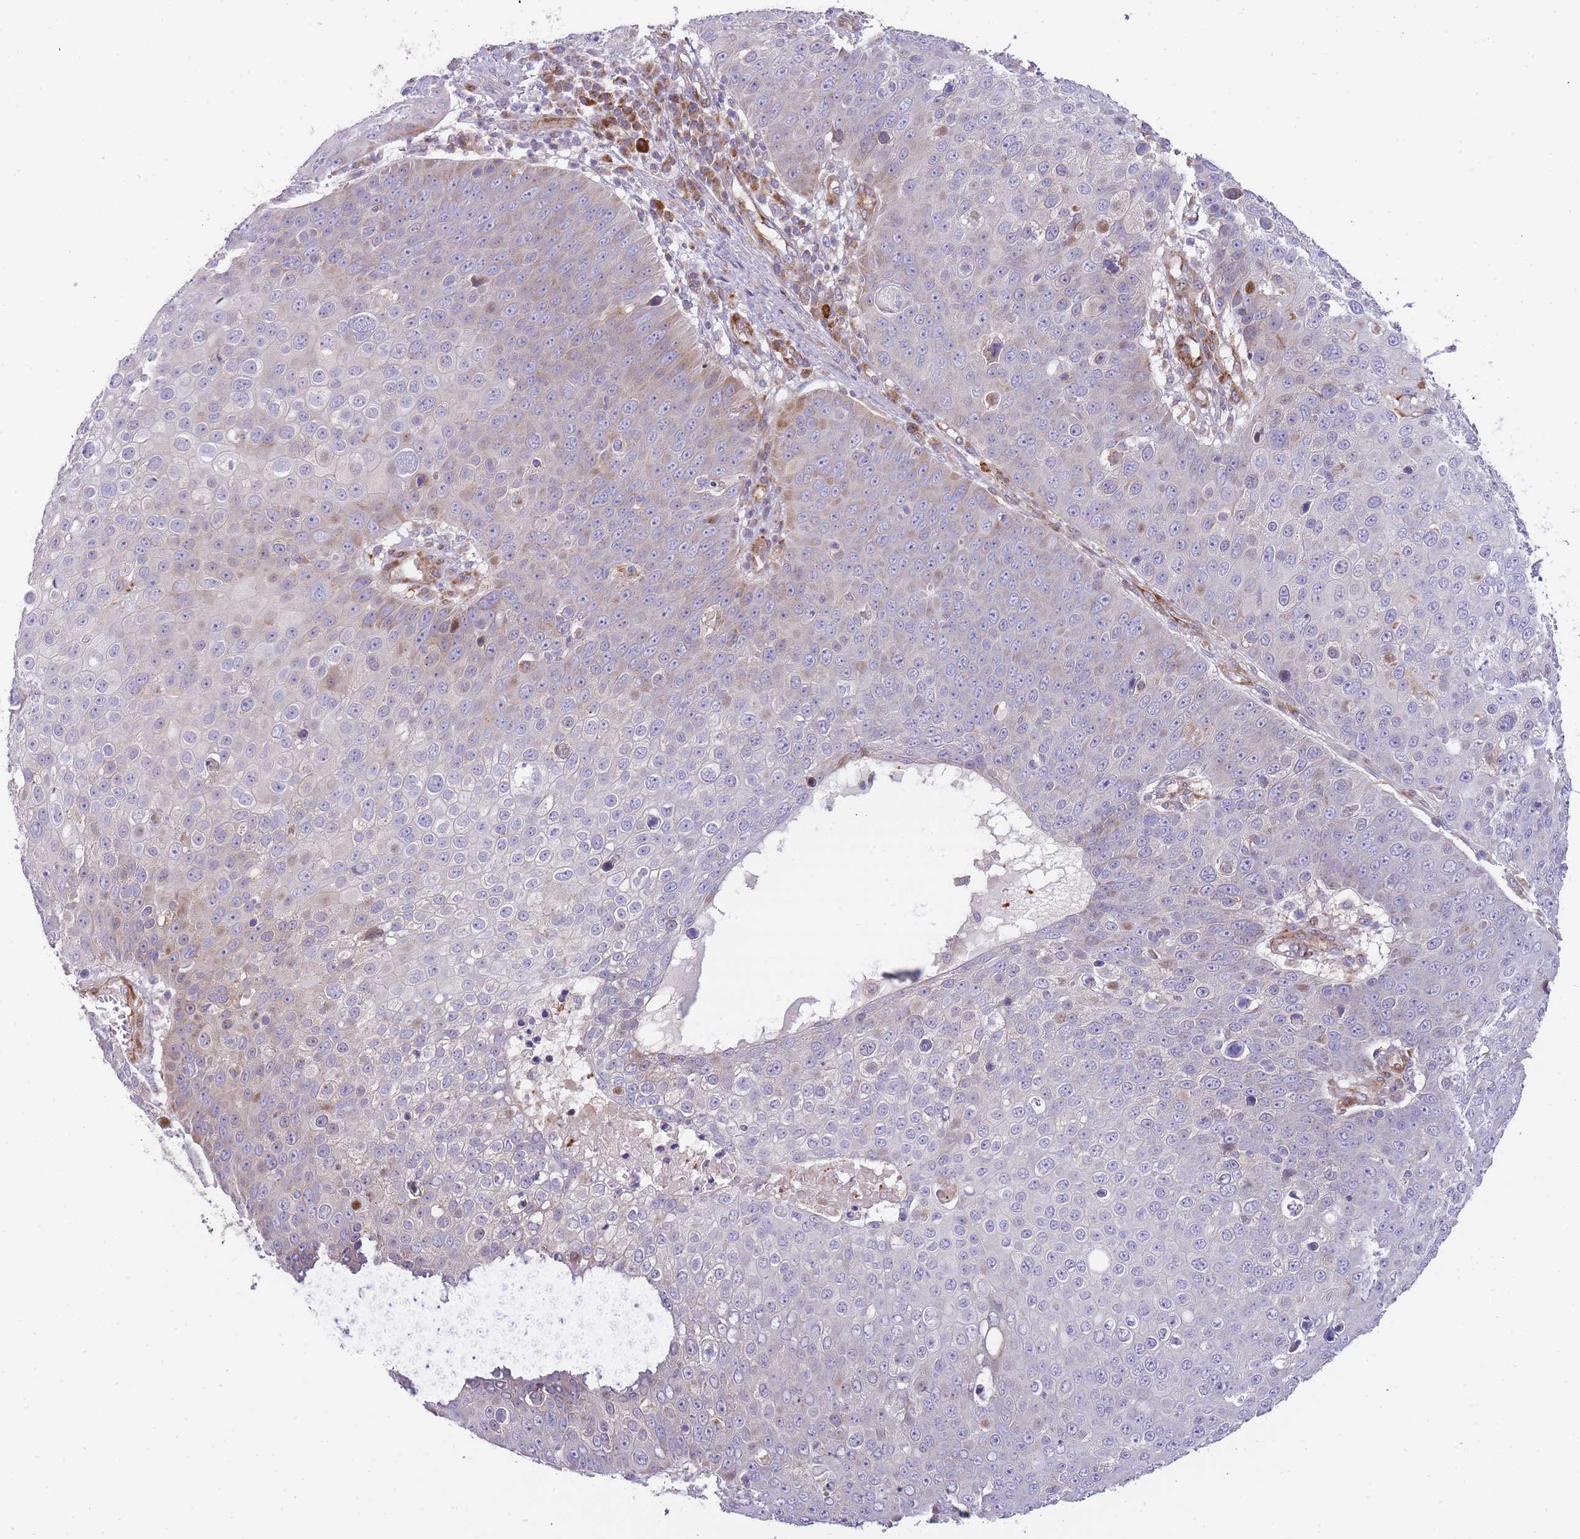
{"staining": {"intensity": "weak", "quantity": "<25%", "location": "cytoplasmic/membranous,nuclear"}, "tissue": "skin cancer", "cell_type": "Tumor cells", "image_type": "cancer", "snomed": [{"axis": "morphology", "description": "Squamous cell carcinoma, NOS"}, {"axis": "topography", "description": "Skin"}], "caption": "Tumor cells show no significant protein staining in squamous cell carcinoma (skin).", "gene": "ATP5MC2", "patient": {"sex": "male", "age": 71}}